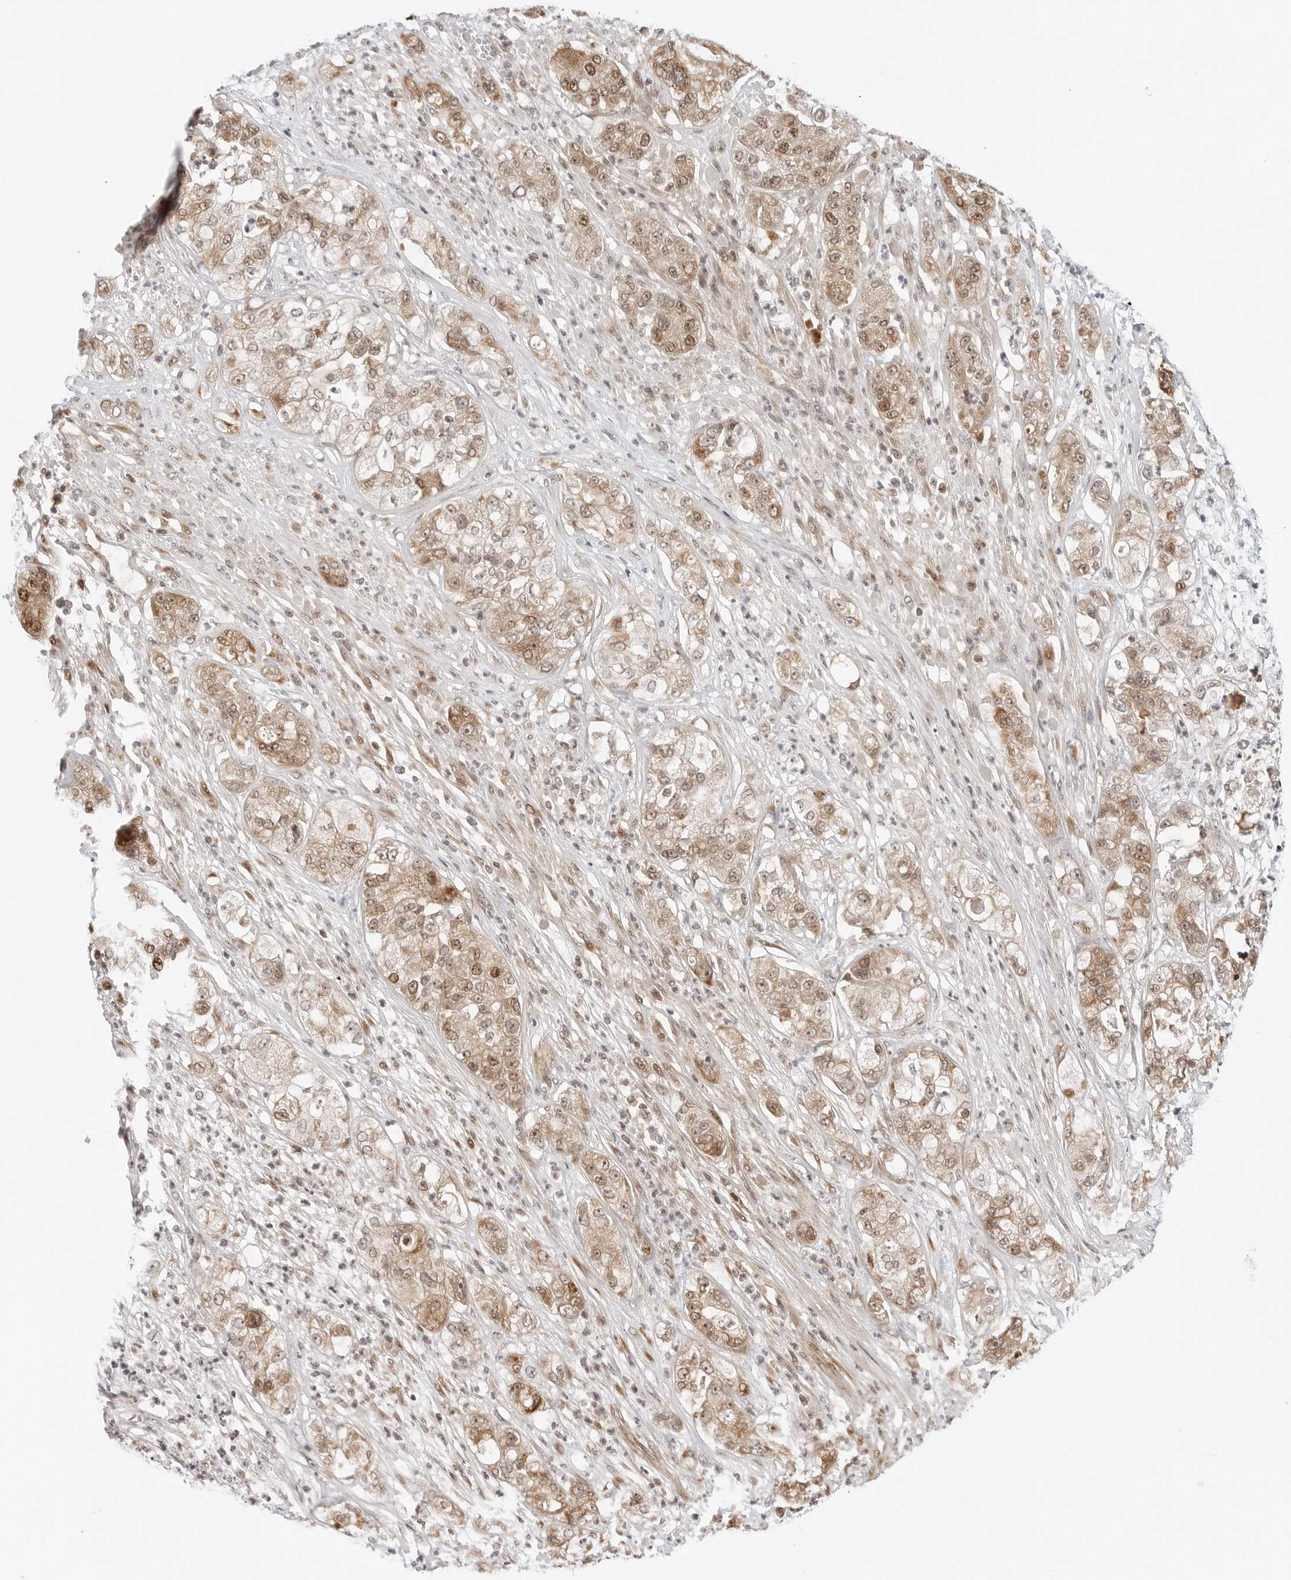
{"staining": {"intensity": "moderate", "quantity": ">75%", "location": "cytoplasmic/membranous,nuclear"}, "tissue": "pancreatic cancer", "cell_type": "Tumor cells", "image_type": "cancer", "snomed": [{"axis": "morphology", "description": "Adenocarcinoma, NOS"}, {"axis": "topography", "description": "Pancreas"}], "caption": "High-power microscopy captured an immunohistochemistry (IHC) micrograph of pancreatic cancer, revealing moderate cytoplasmic/membranous and nuclear positivity in approximately >75% of tumor cells. (DAB IHC with brightfield microscopy, high magnification).", "gene": "TIPRL", "patient": {"sex": "female", "age": 78}}